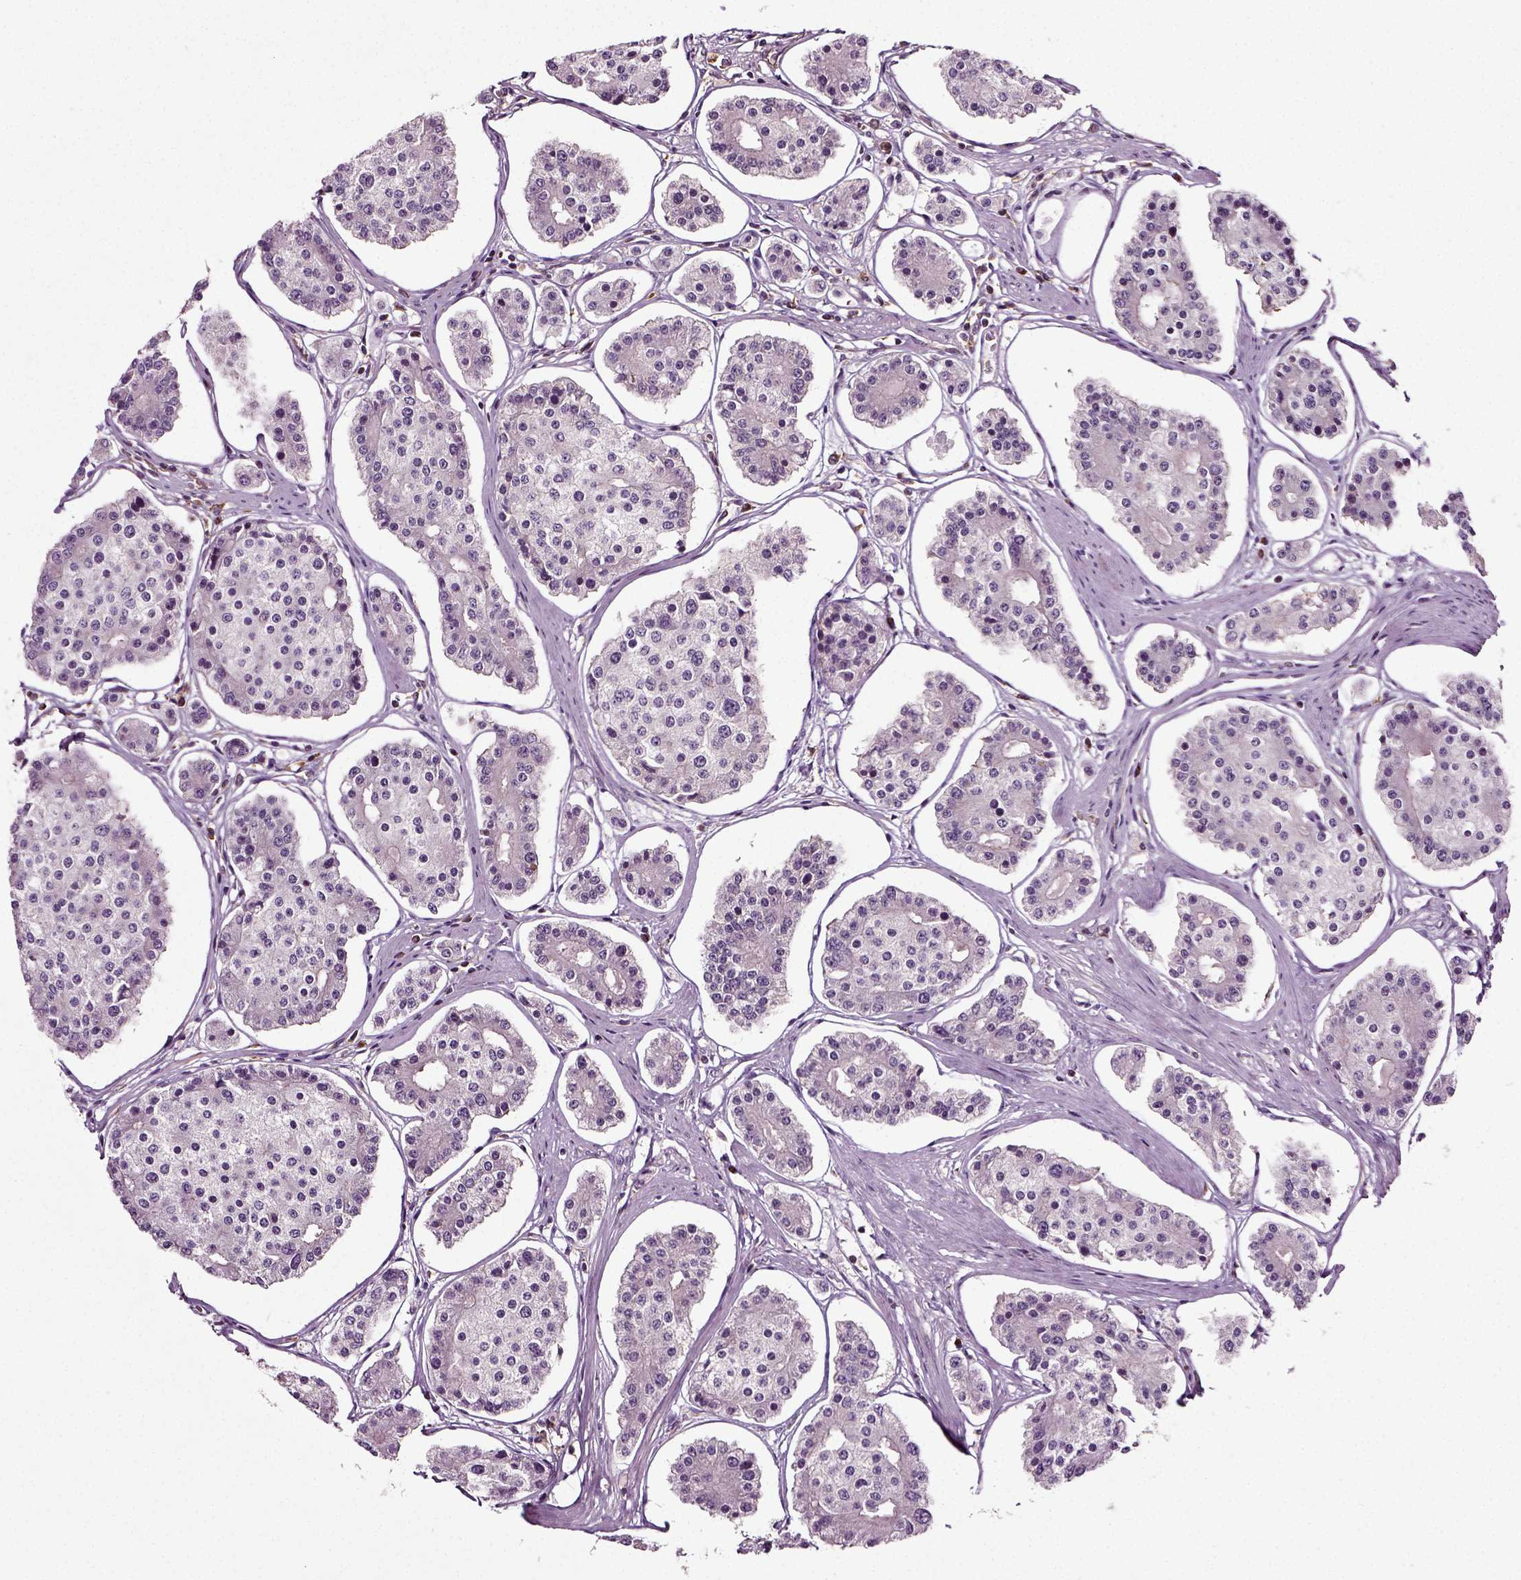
{"staining": {"intensity": "negative", "quantity": "none", "location": "none"}, "tissue": "carcinoid", "cell_type": "Tumor cells", "image_type": "cancer", "snomed": [{"axis": "morphology", "description": "Carcinoid, malignant, NOS"}, {"axis": "topography", "description": "Small intestine"}], "caption": "Micrograph shows no significant protein positivity in tumor cells of carcinoid. The staining is performed using DAB brown chromogen with nuclei counter-stained in using hematoxylin.", "gene": "RHOF", "patient": {"sex": "female", "age": 65}}